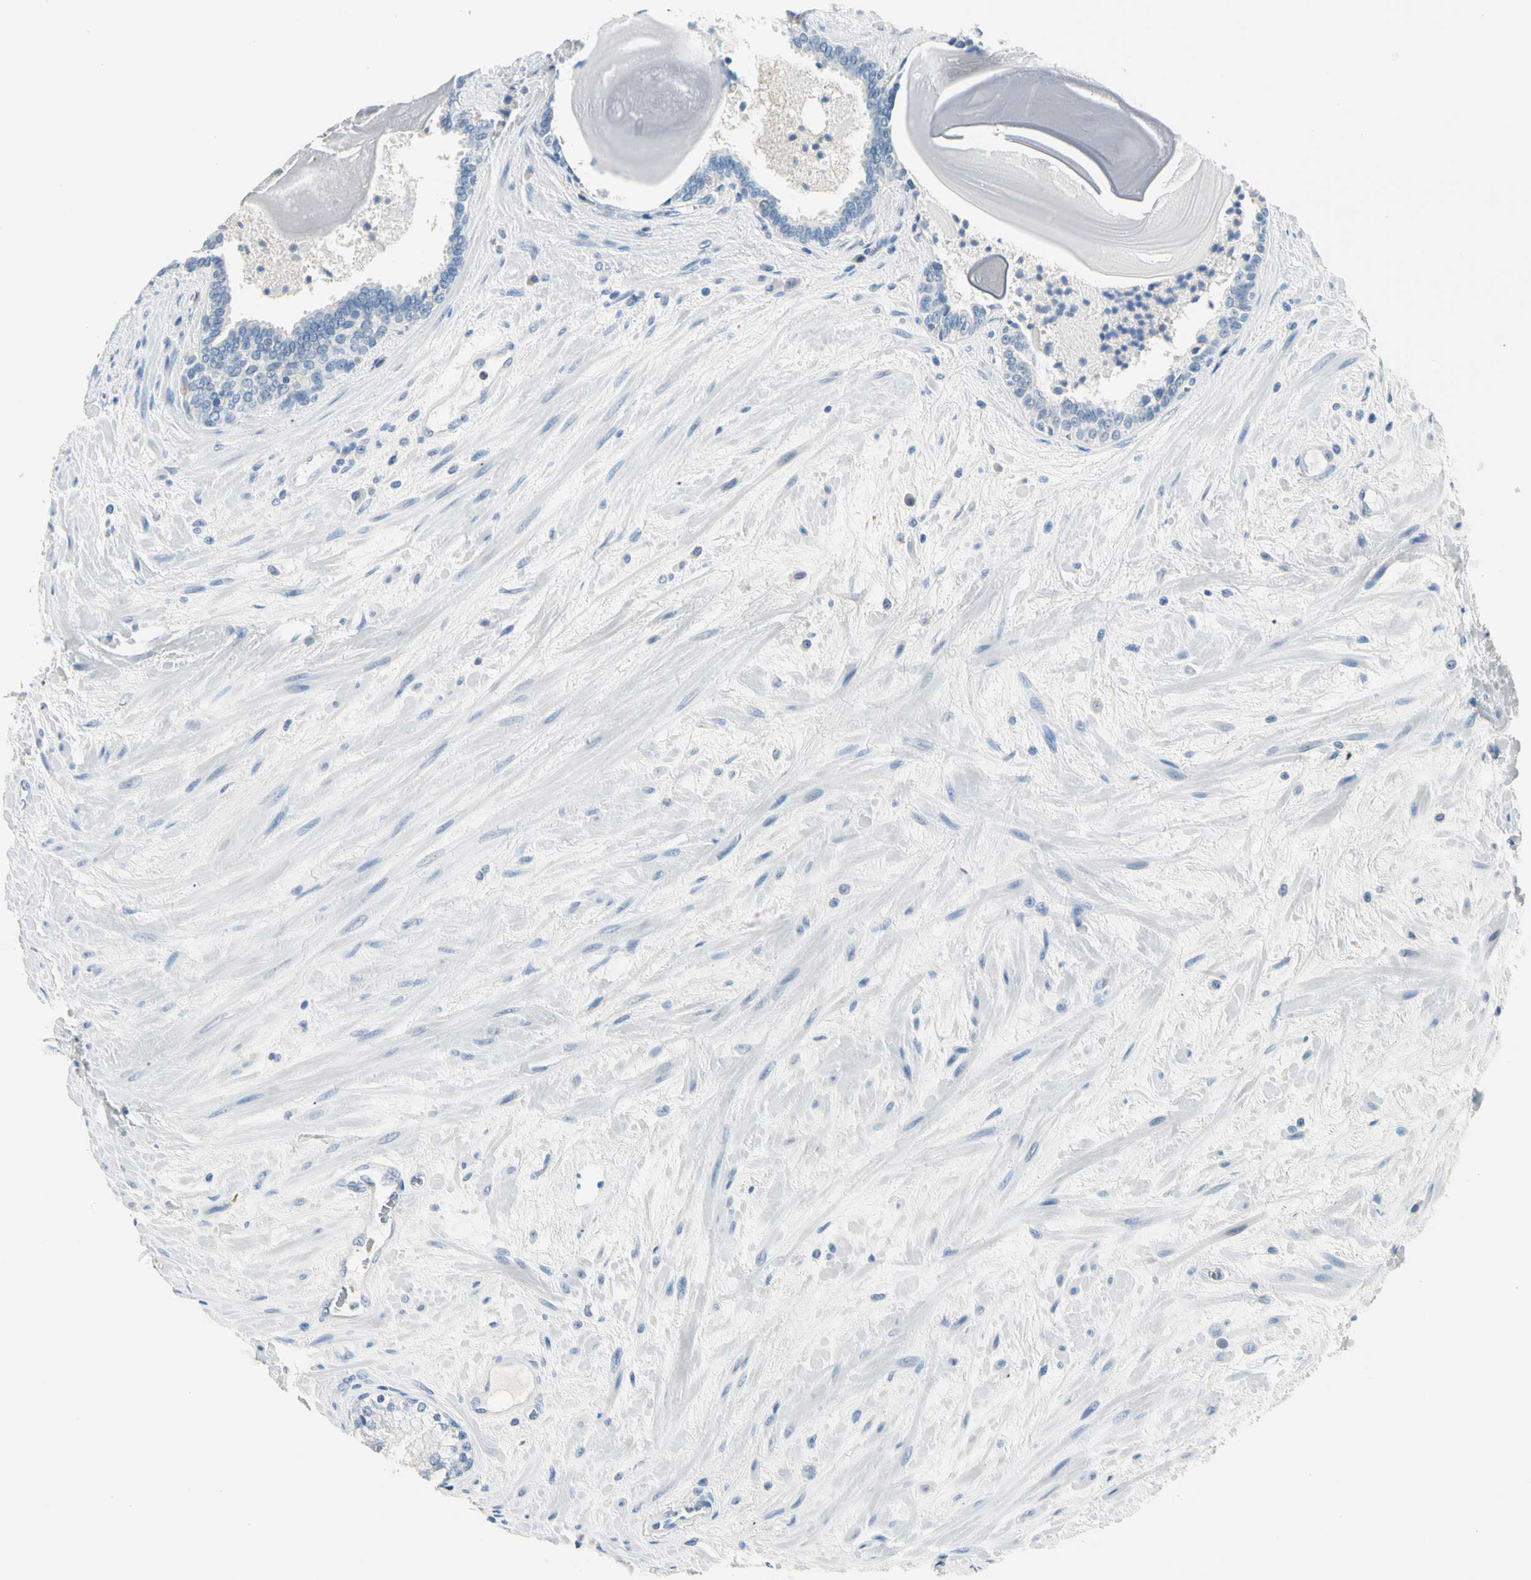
{"staining": {"intensity": "negative", "quantity": "none", "location": "none"}, "tissue": "prostate", "cell_type": "Glandular cells", "image_type": "normal", "snomed": [{"axis": "morphology", "description": "Normal tissue, NOS"}, {"axis": "topography", "description": "Prostate"}], "caption": "The immunohistochemistry image has no significant positivity in glandular cells of prostate. (Stains: DAB immunohistochemistry (IHC) with hematoxylin counter stain, Microscopy: brightfield microscopy at high magnification).", "gene": "CA1", "patient": {"sex": "male", "age": 65}}